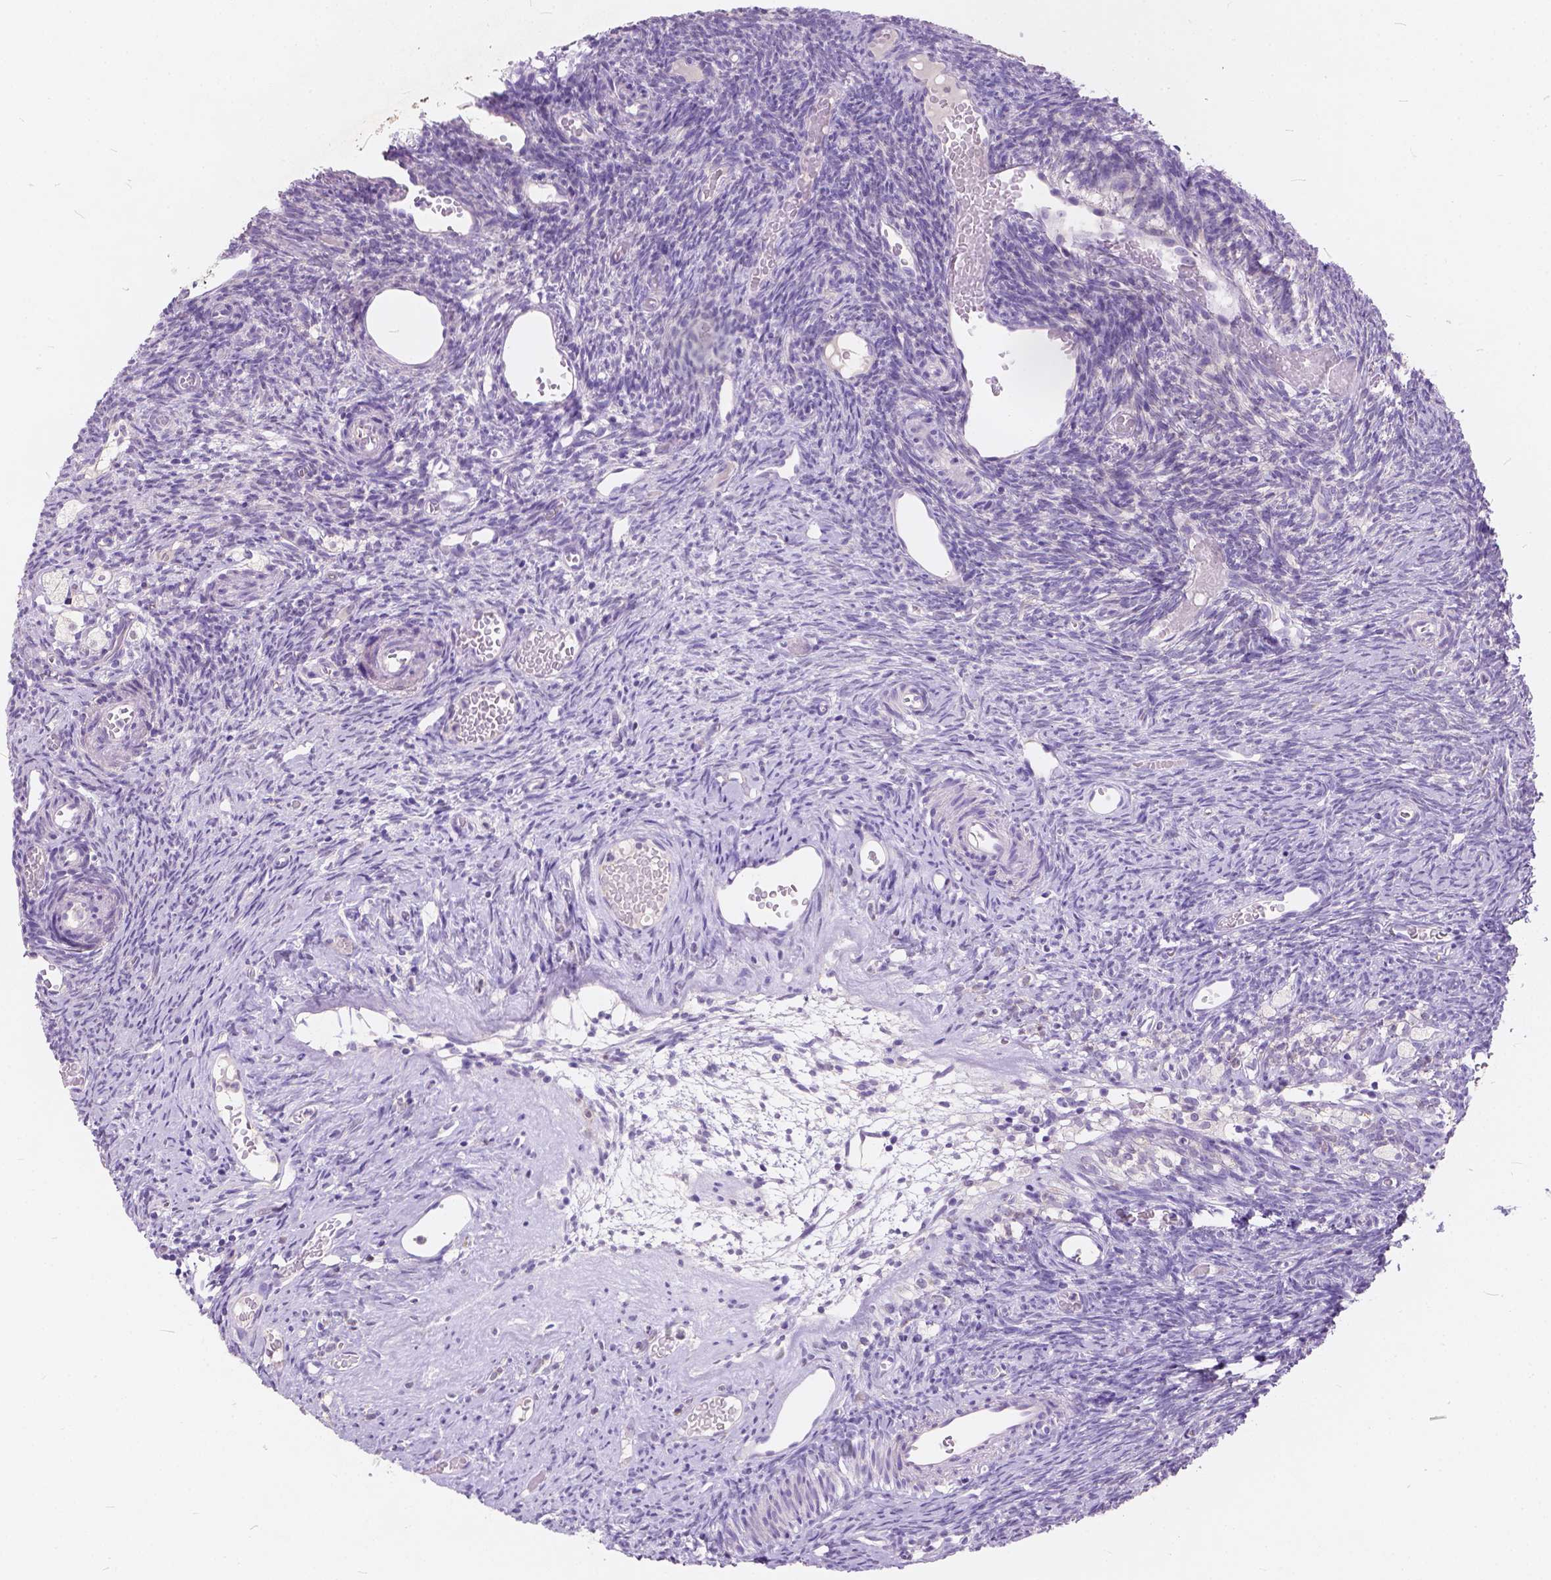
{"staining": {"intensity": "negative", "quantity": "none", "location": "none"}, "tissue": "ovary", "cell_type": "Ovarian stroma cells", "image_type": "normal", "snomed": [{"axis": "morphology", "description": "Normal tissue, NOS"}, {"axis": "topography", "description": "Ovary"}], "caption": "This is an immunohistochemistry histopathology image of unremarkable human ovary. There is no staining in ovarian stroma cells.", "gene": "PEX11G", "patient": {"sex": "female", "age": 39}}